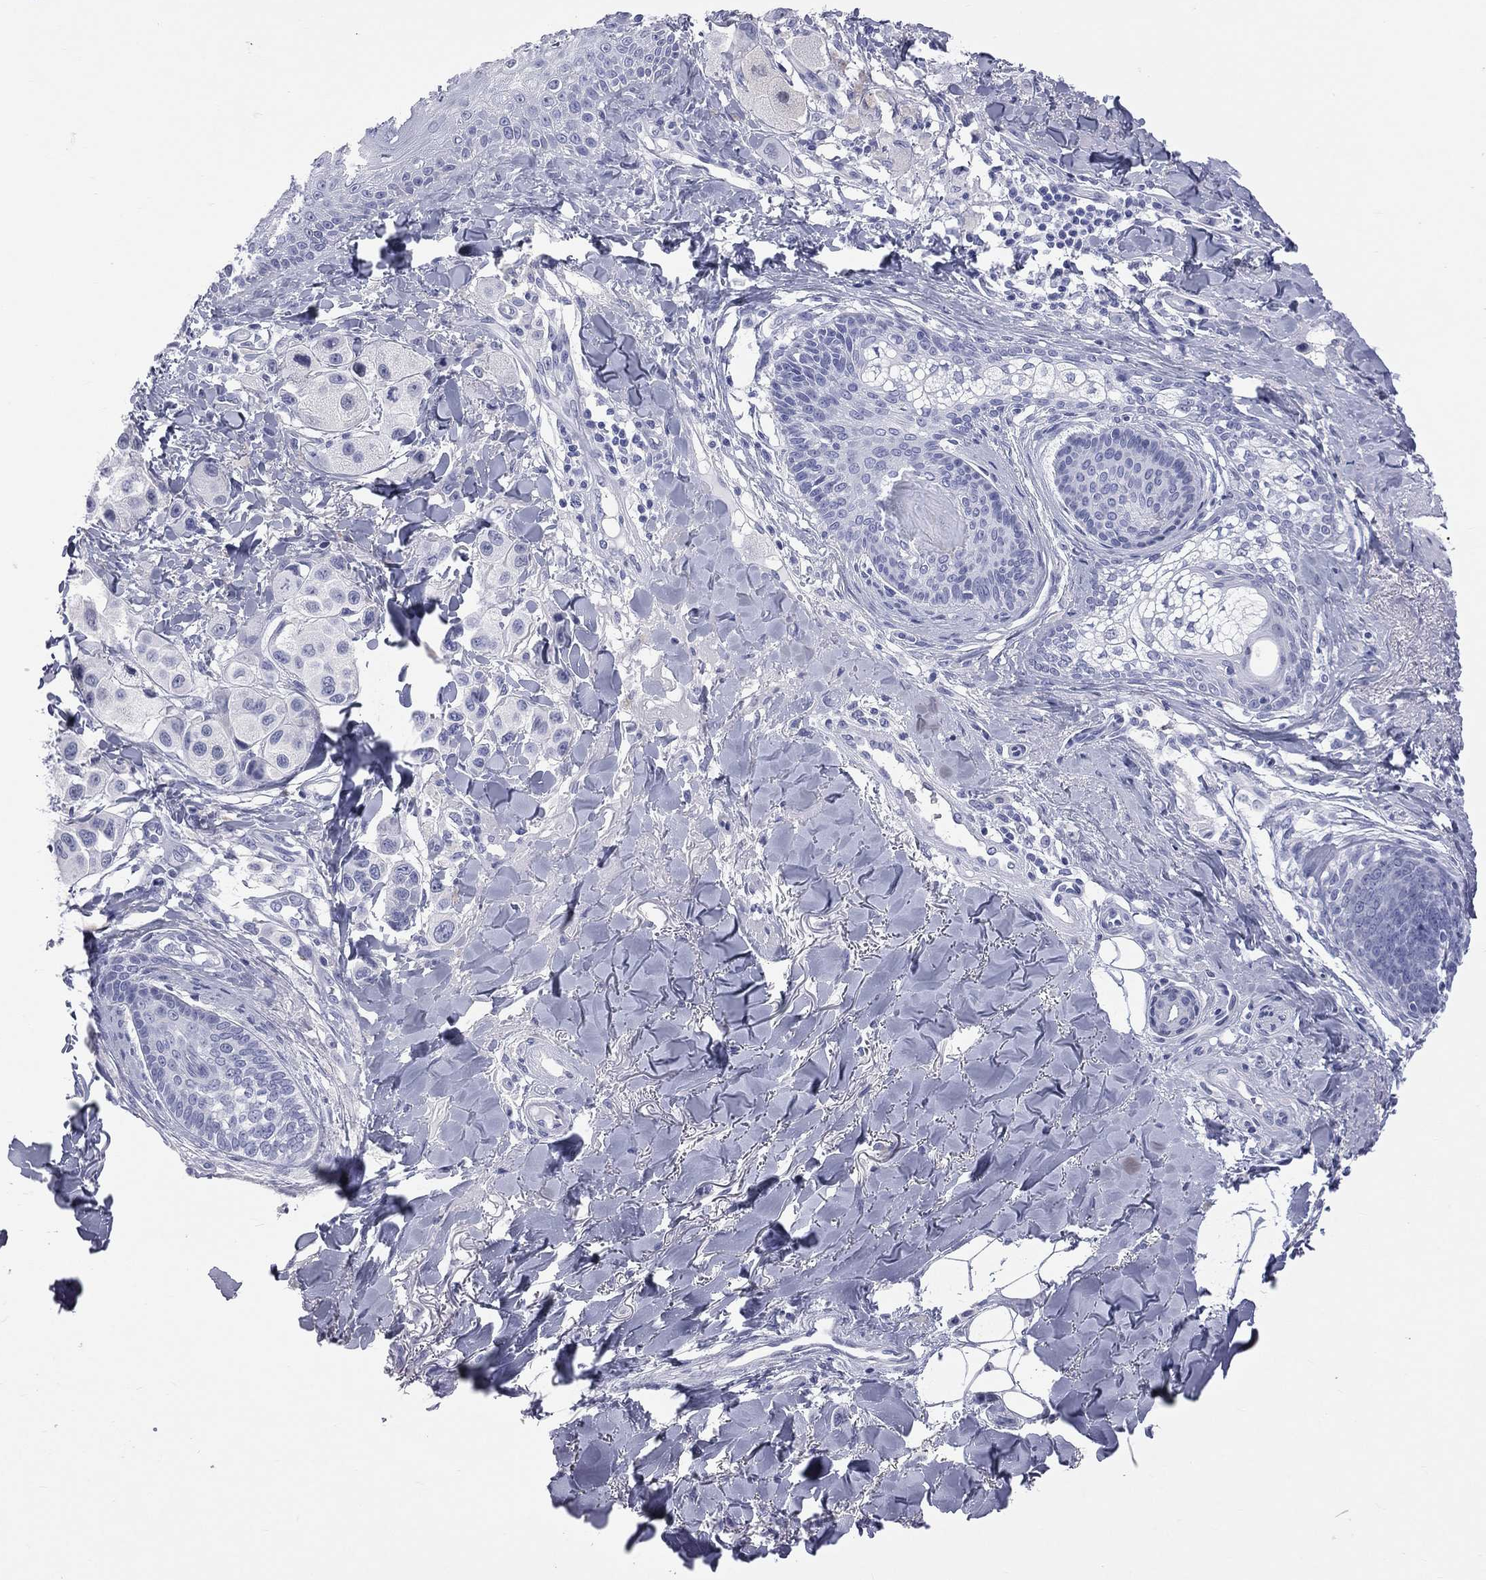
{"staining": {"intensity": "negative", "quantity": "none", "location": "none"}, "tissue": "melanoma", "cell_type": "Tumor cells", "image_type": "cancer", "snomed": [{"axis": "morphology", "description": "Malignant melanoma, NOS"}, {"axis": "topography", "description": "Skin"}], "caption": "Malignant melanoma was stained to show a protein in brown. There is no significant staining in tumor cells. The staining is performed using DAB brown chromogen with nuclei counter-stained in using hematoxylin.", "gene": "MLN", "patient": {"sex": "male", "age": 57}}